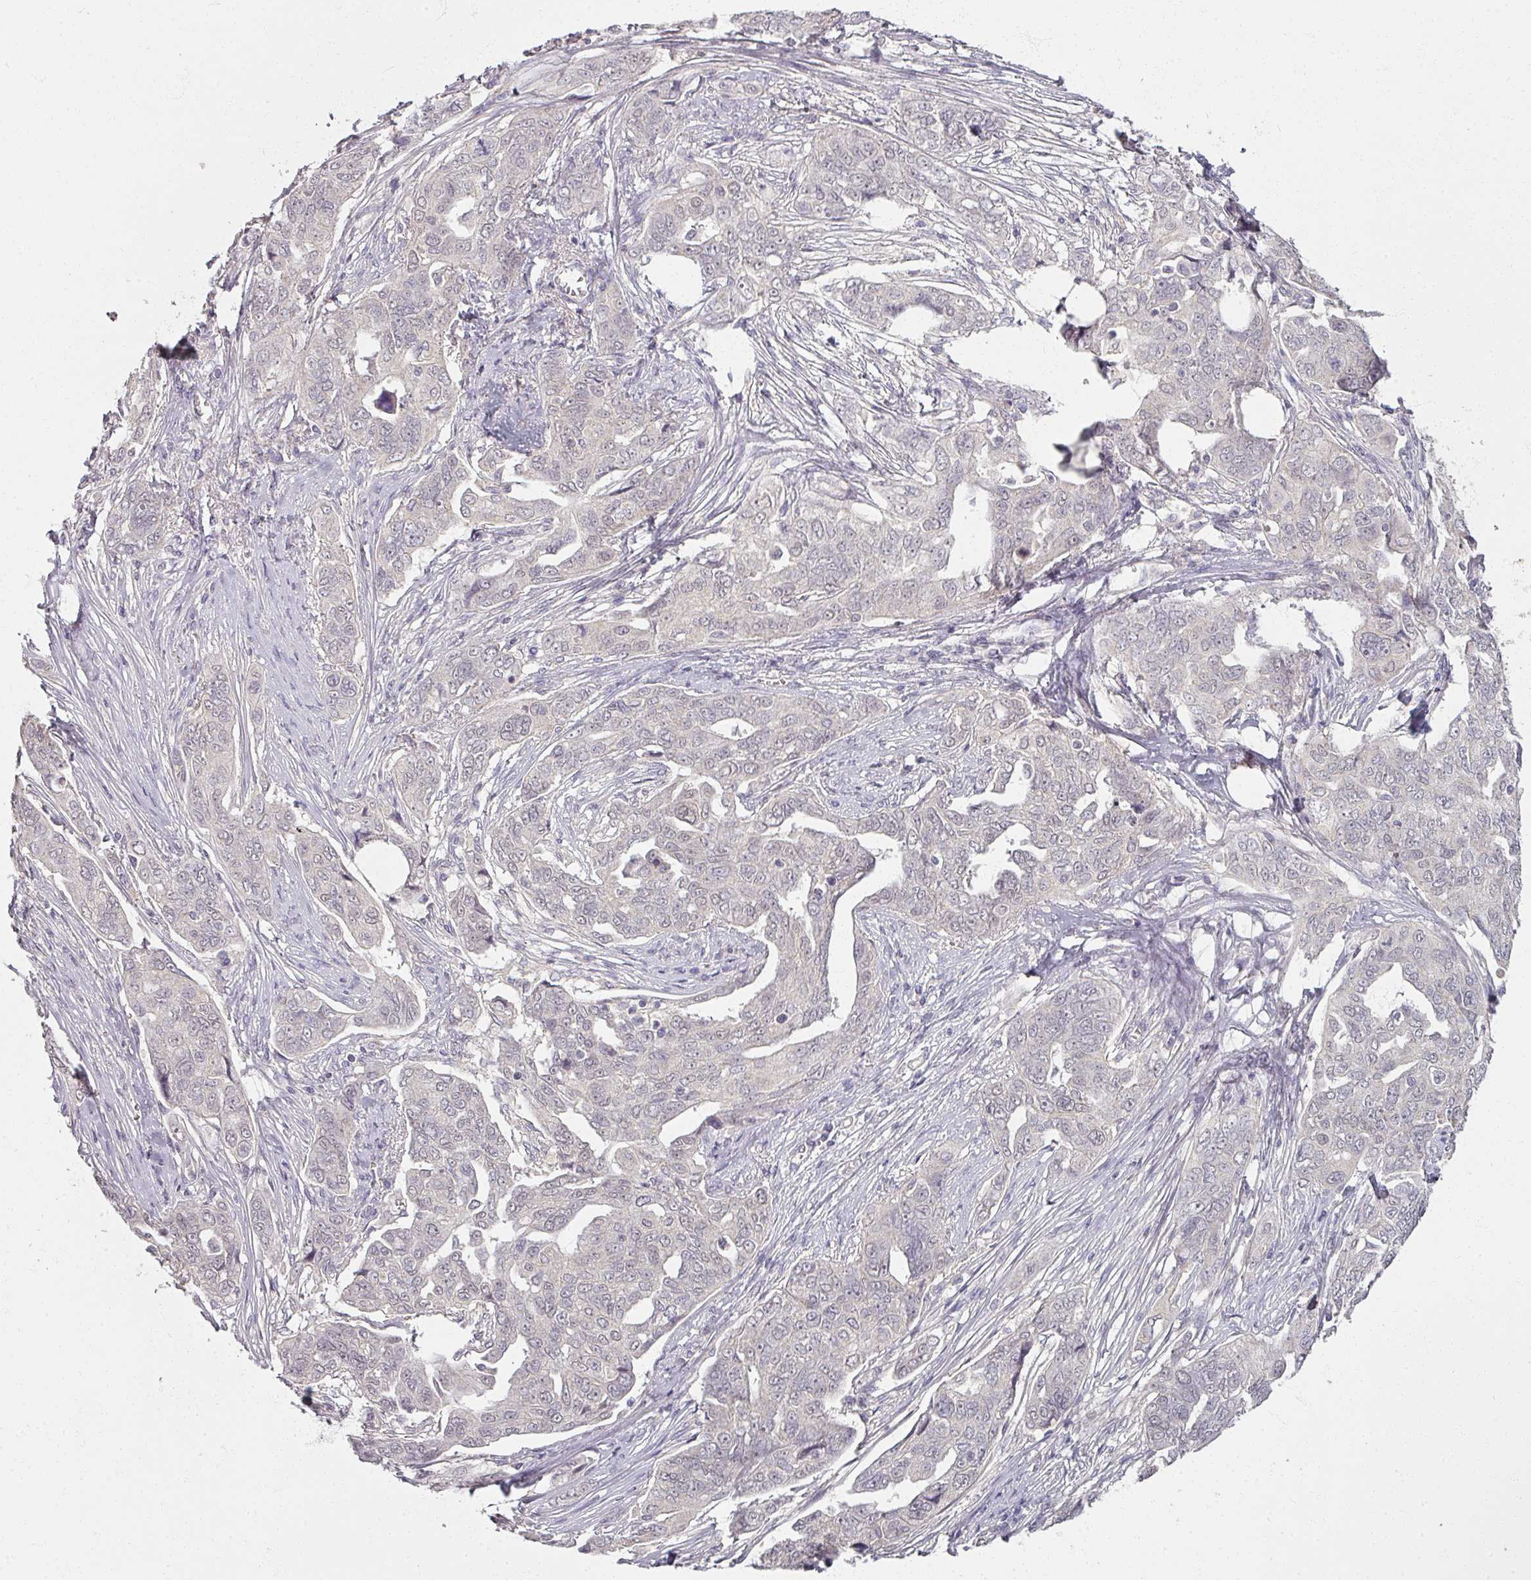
{"staining": {"intensity": "negative", "quantity": "none", "location": "none"}, "tissue": "ovarian cancer", "cell_type": "Tumor cells", "image_type": "cancer", "snomed": [{"axis": "morphology", "description": "Carcinoma, endometroid"}, {"axis": "topography", "description": "Ovary"}], "caption": "IHC micrograph of ovarian cancer stained for a protein (brown), which shows no staining in tumor cells. (DAB immunohistochemistry (IHC) visualized using brightfield microscopy, high magnification).", "gene": "SOX11", "patient": {"sex": "female", "age": 70}}